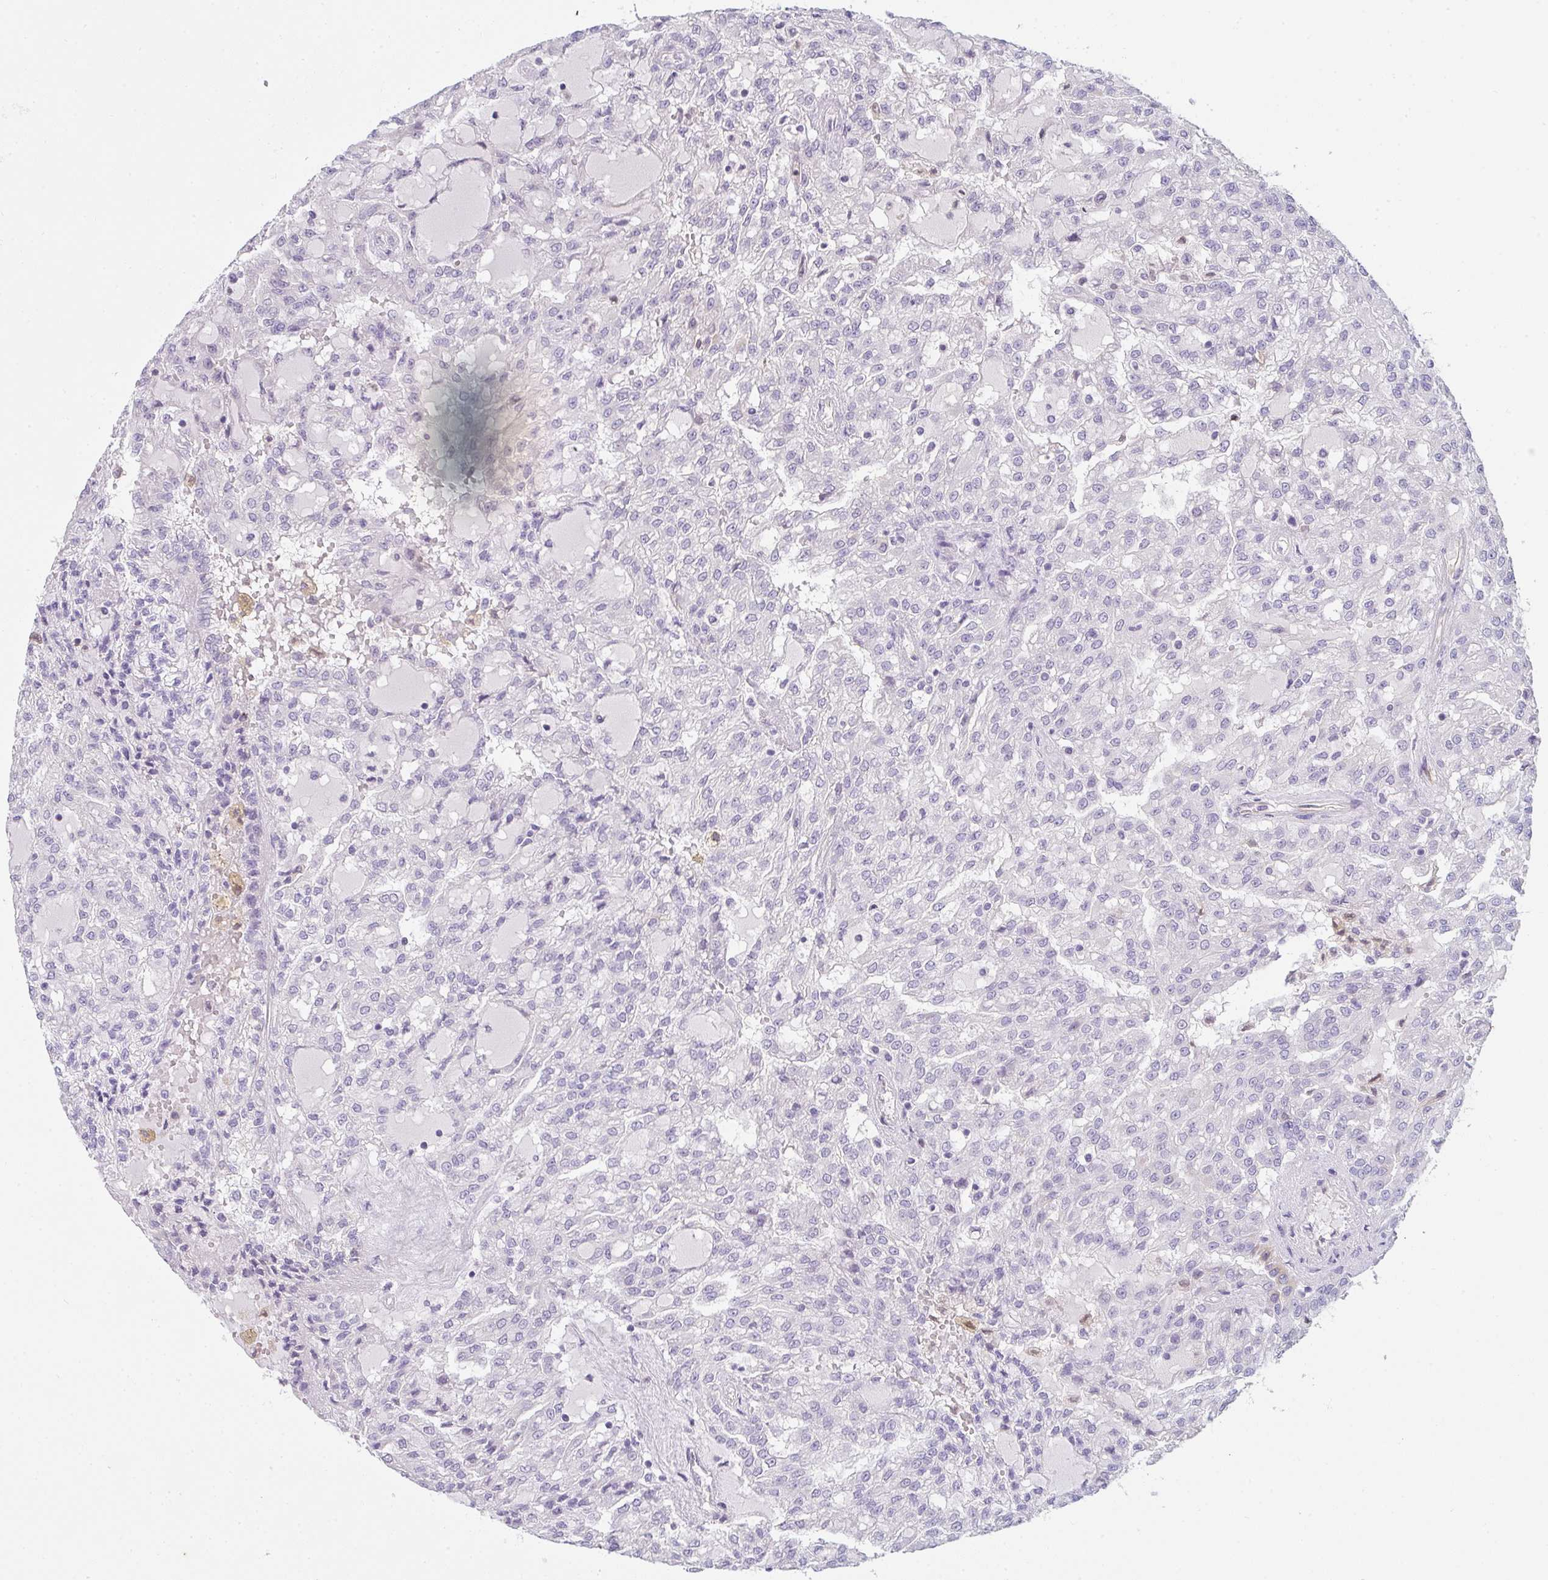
{"staining": {"intensity": "negative", "quantity": "none", "location": "none"}, "tissue": "renal cancer", "cell_type": "Tumor cells", "image_type": "cancer", "snomed": [{"axis": "morphology", "description": "Adenocarcinoma, NOS"}, {"axis": "topography", "description": "Kidney"}], "caption": "Micrograph shows no significant protein positivity in tumor cells of adenocarcinoma (renal).", "gene": "COX7B", "patient": {"sex": "male", "age": 63}}